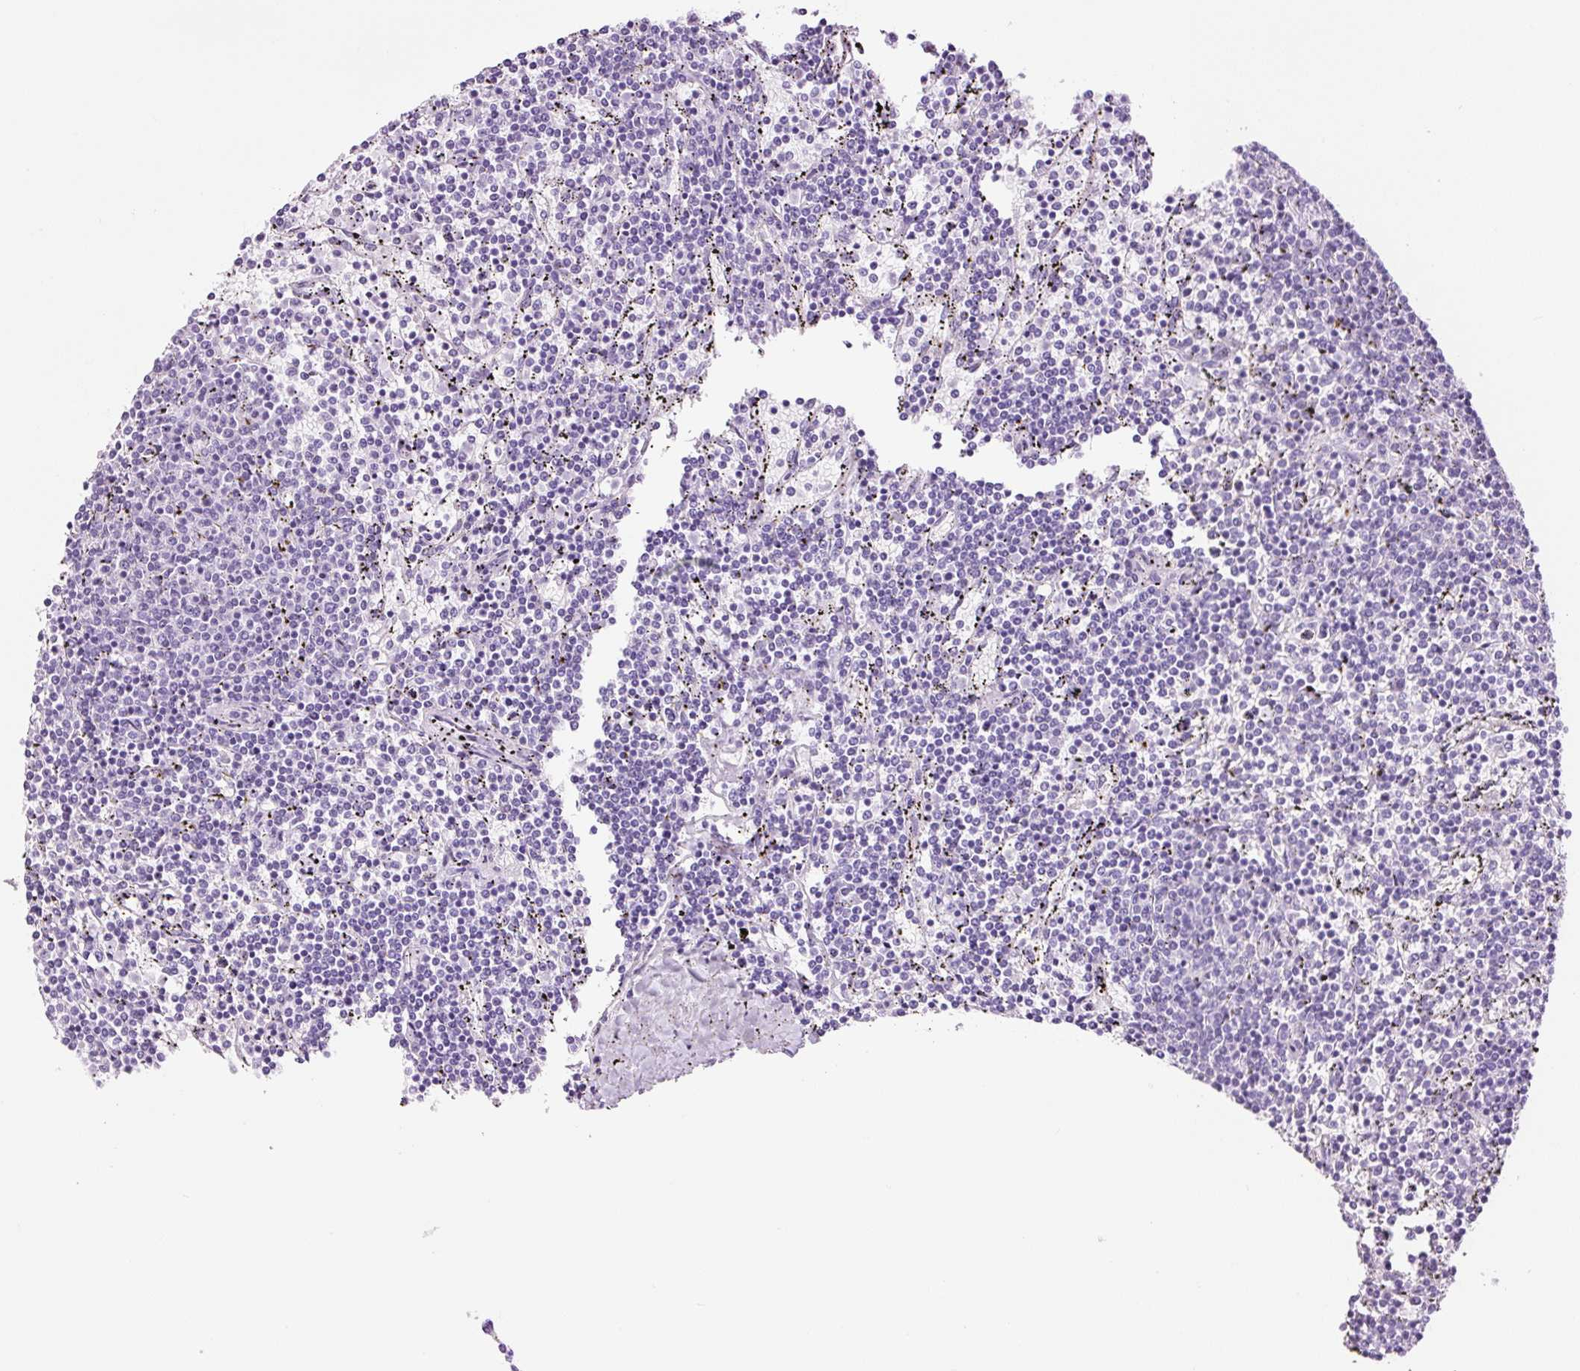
{"staining": {"intensity": "negative", "quantity": "none", "location": "none"}, "tissue": "lymphoma", "cell_type": "Tumor cells", "image_type": "cancer", "snomed": [{"axis": "morphology", "description": "Malignant lymphoma, non-Hodgkin's type, Low grade"}, {"axis": "topography", "description": "Spleen"}], "caption": "This is an immunohistochemistry (IHC) histopathology image of human malignant lymphoma, non-Hodgkin's type (low-grade). There is no positivity in tumor cells.", "gene": "ADSS1", "patient": {"sex": "female", "age": 50}}